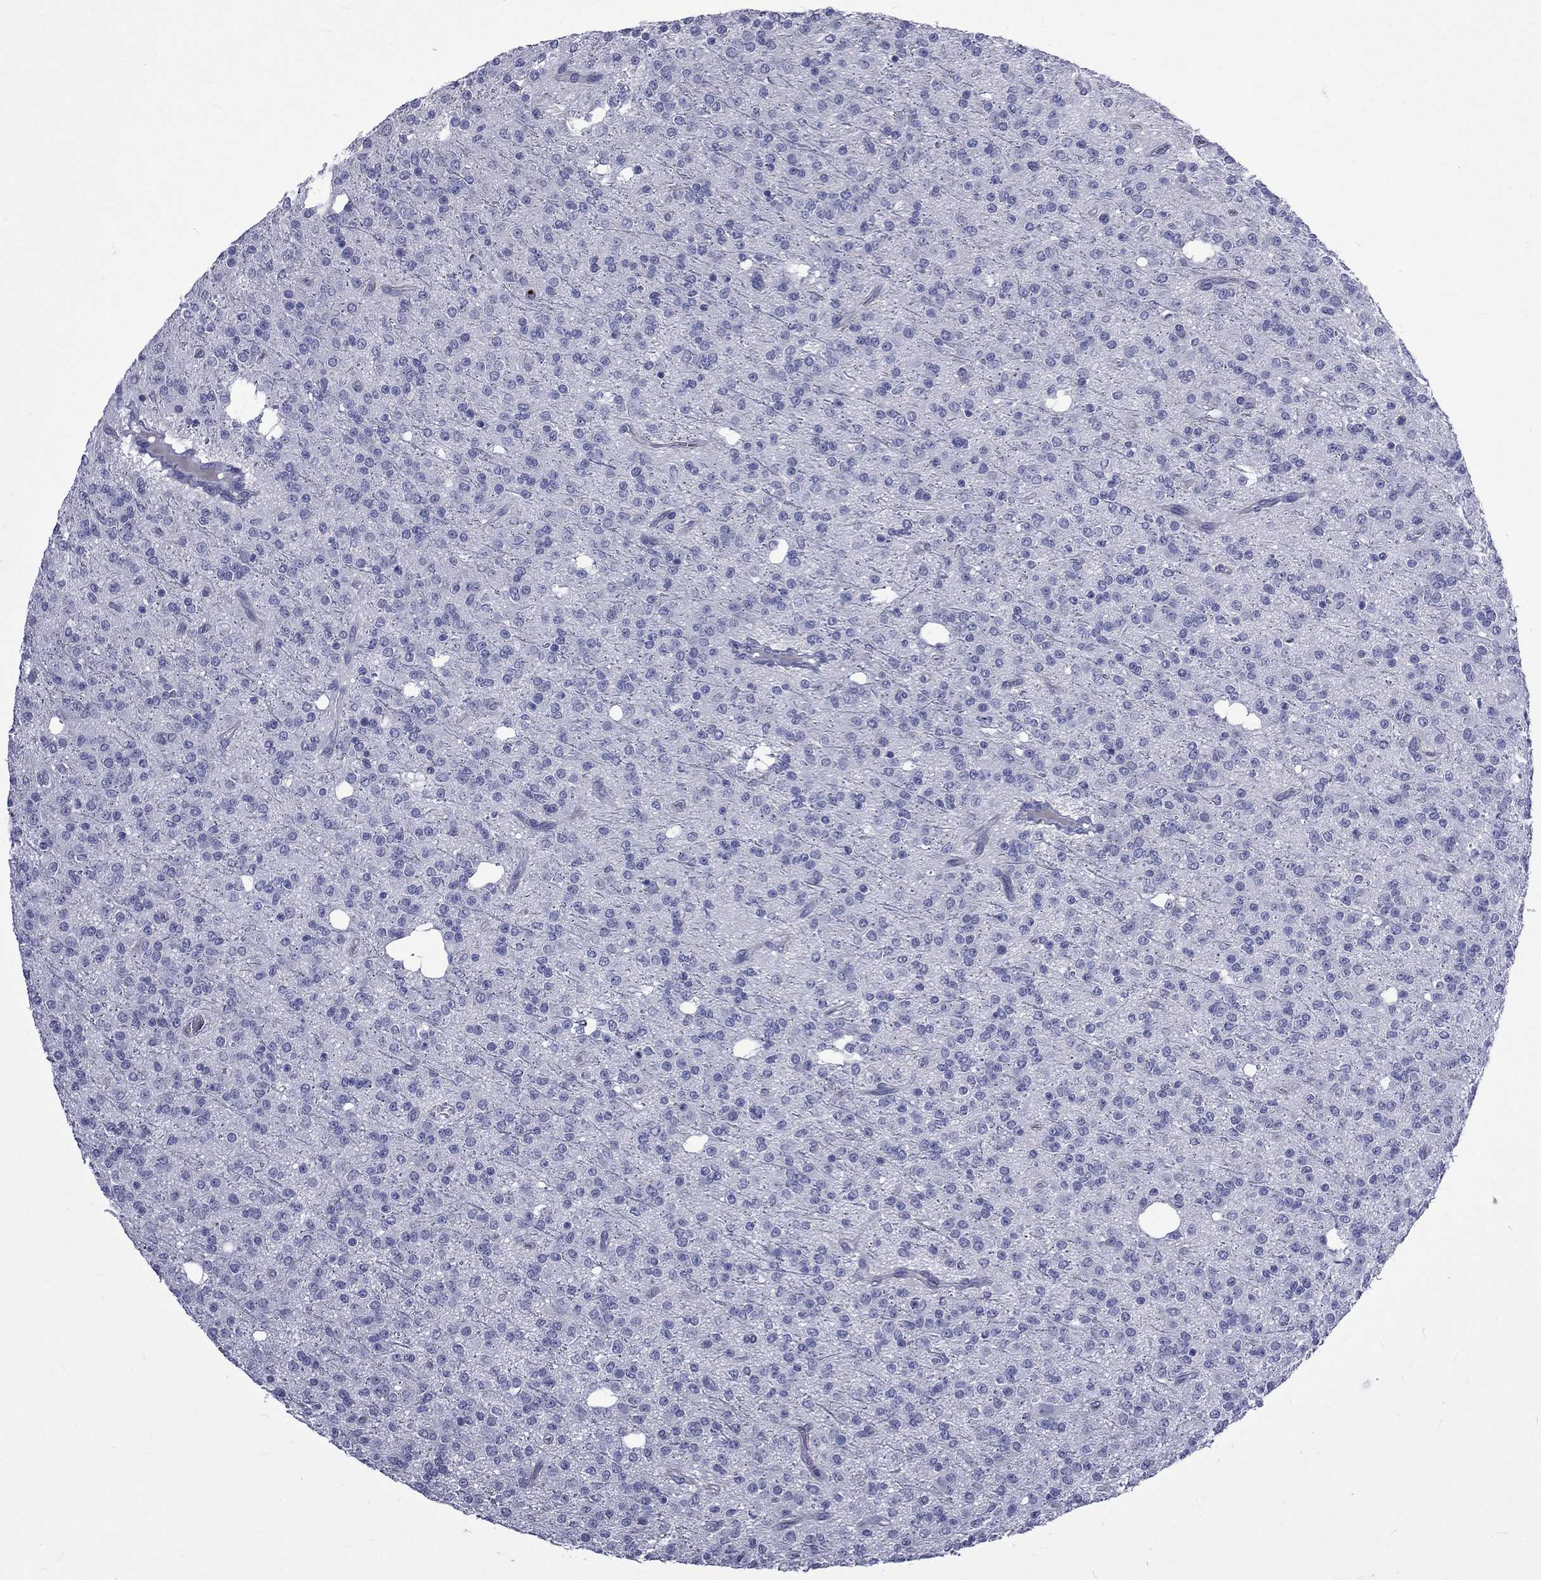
{"staining": {"intensity": "negative", "quantity": "none", "location": "none"}, "tissue": "glioma", "cell_type": "Tumor cells", "image_type": "cancer", "snomed": [{"axis": "morphology", "description": "Glioma, malignant, Low grade"}, {"axis": "topography", "description": "Brain"}], "caption": "Malignant glioma (low-grade) was stained to show a protein in brown. There is no significant positivity in tumor cells.", "gene": "ELANE", "patient": {"sex": "male", "age": 27}}